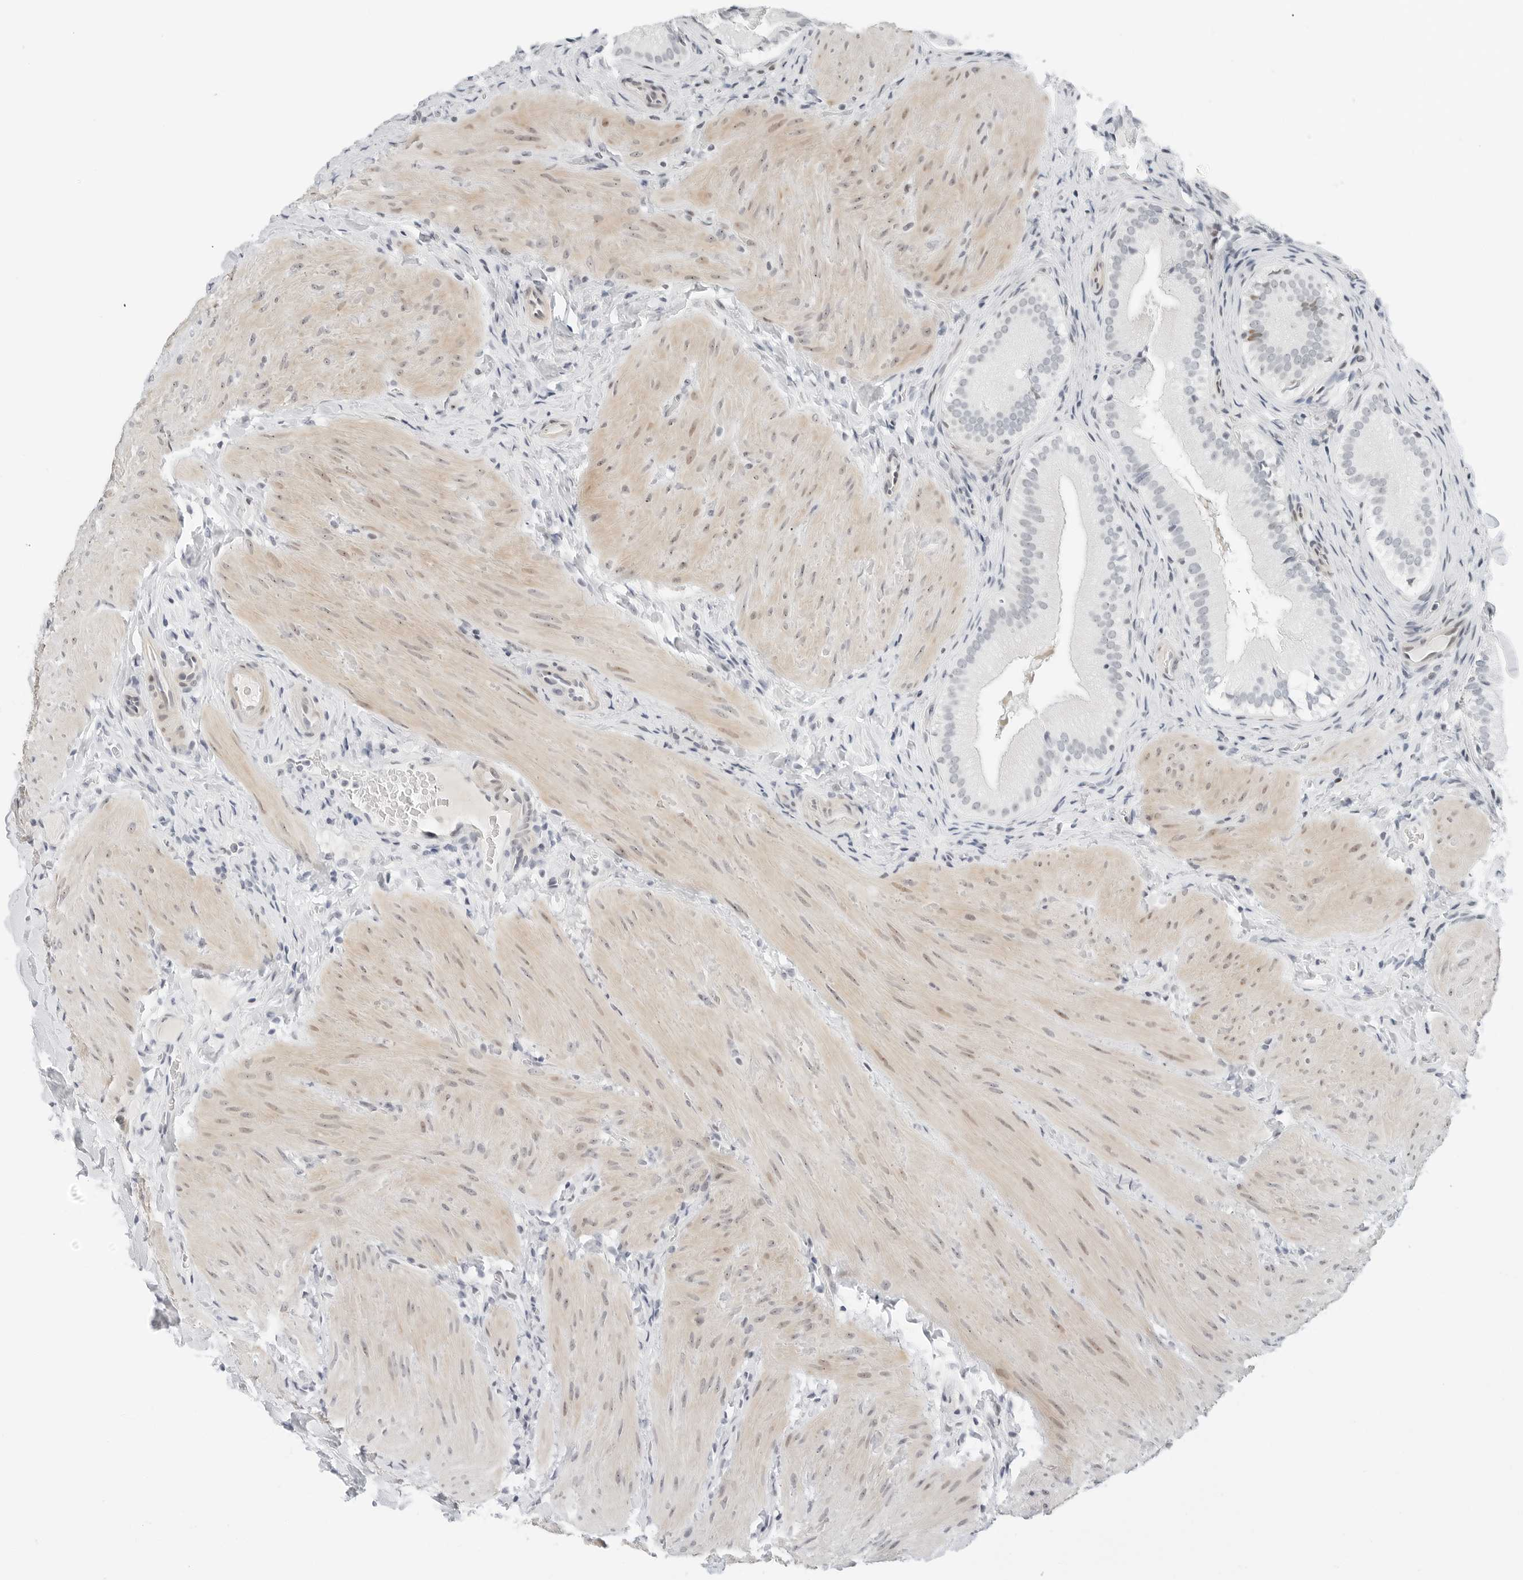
{"staining": {"intensity": "moderate", "quantity": "<25%", "location": "nuclear"}, "tissue": "gallbladder", "cell_type": "Glandular cells", "image_type": "normal", "snomed": [{"axis": "morphology", "description": "Normal tissue, NOS"}, {"axis": "topography", "description": "Gallbladder"}], "caption": "Protein staining shows moderate nuclear staining in approximately <25% of glandular cells in unremarkable gallbladder. The staining was performed using DAB, with brown indicating positive protein expression. Nuclei are stained blue with hematoxylin.", "gene": "NTMT2", "patient": {"sex": "female", "age": 30}}